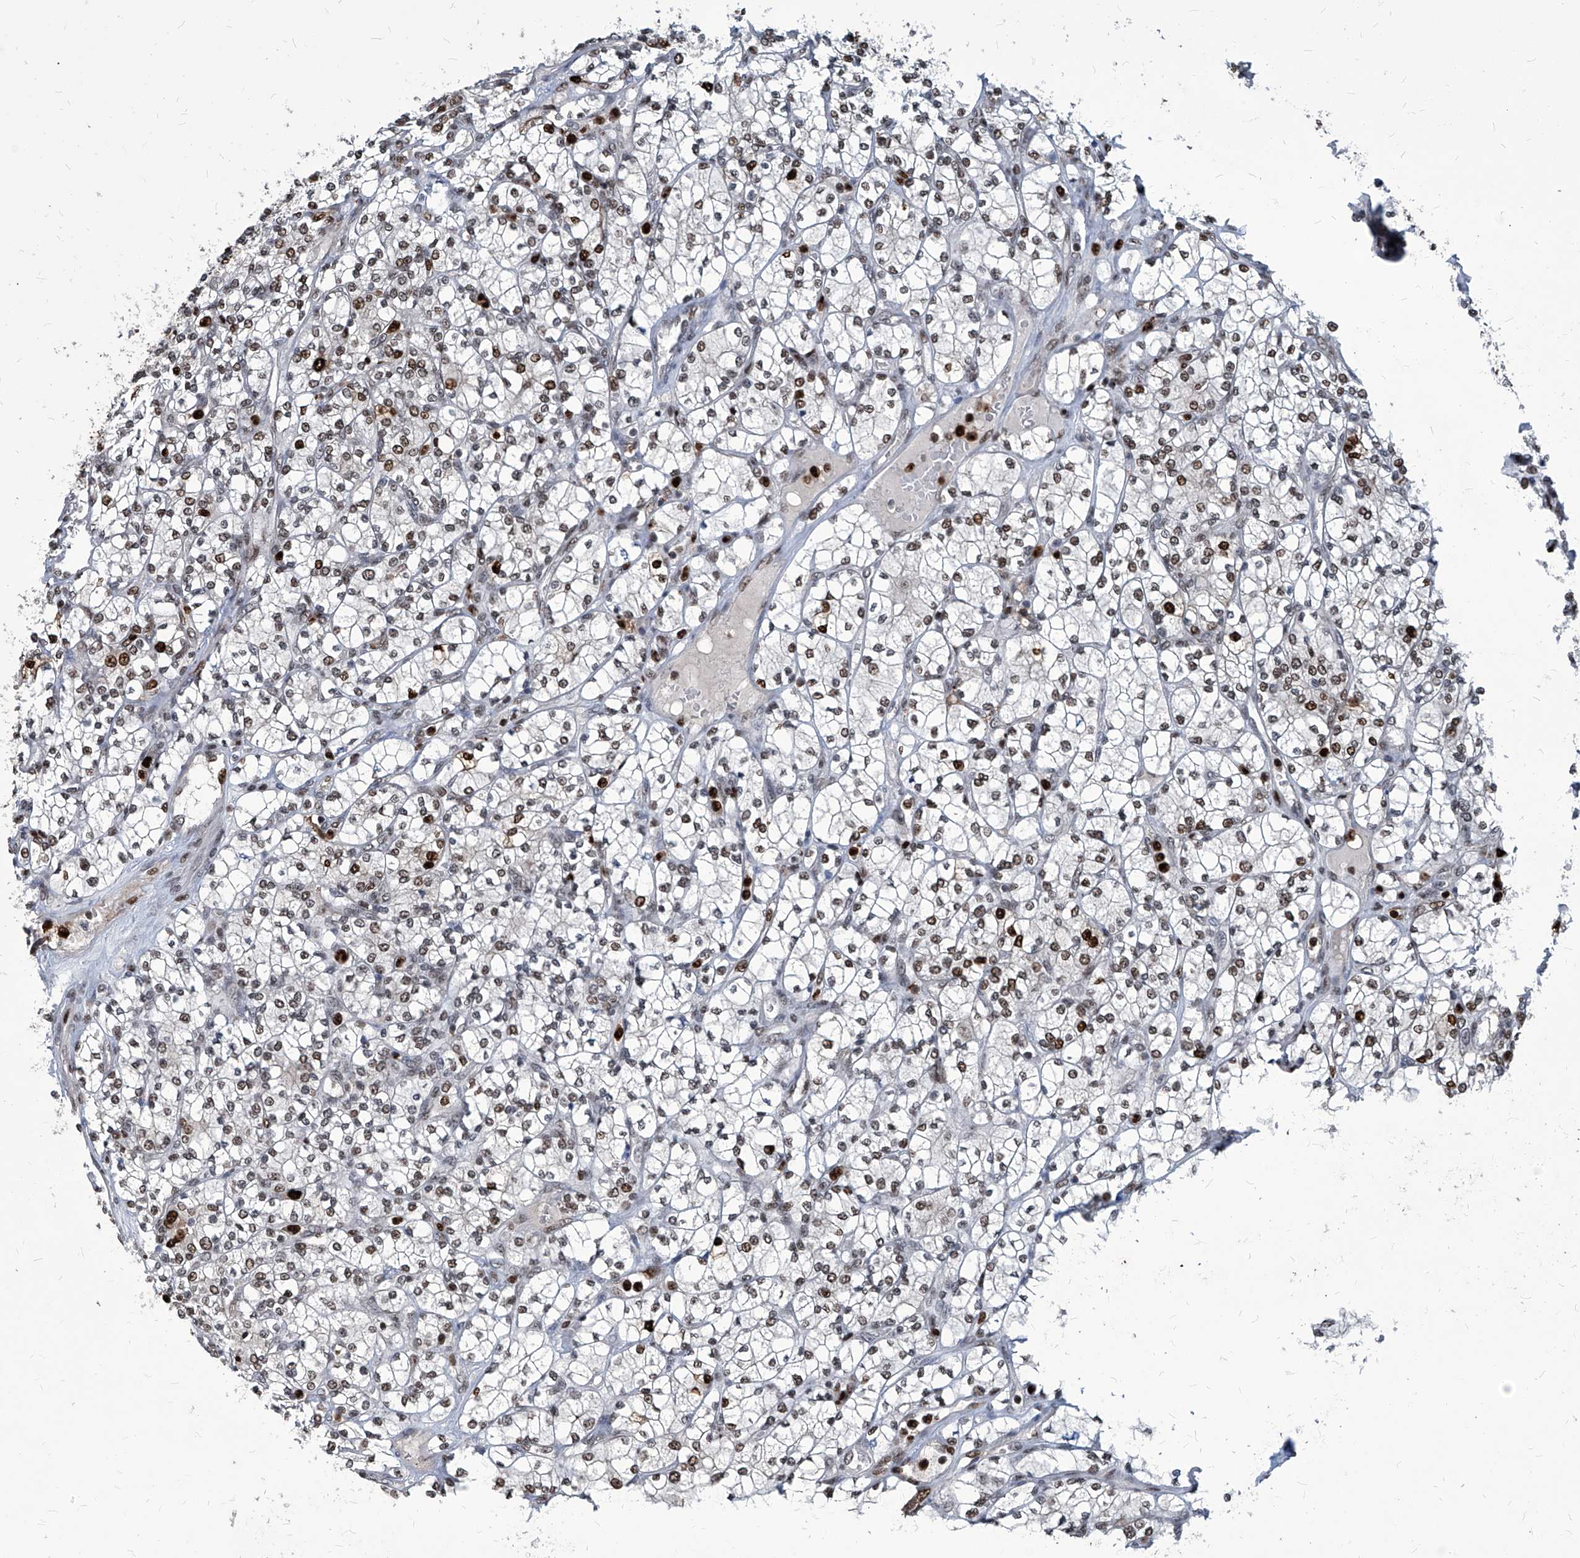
{"staining": {"intensity": "strong", "quantity": "25%-75%", "location": "nuclear"}, "tissue": "renal cancer", "cell_type": "Tumor cells", "image_type": "cancer", "snomed": [{"axis": "morphology", "description": "Adenocarcinoma, NOS"}, {"axis": "topography", "description": "Kidney"}], "caption": "This is a histology image of immunohistochemistry staining of renal adenocarcinoma, which shows strong positivity in the nuclear of tumor cells.", "gene": "PCNA", "patient": {"sex": "male", "age": 77}}